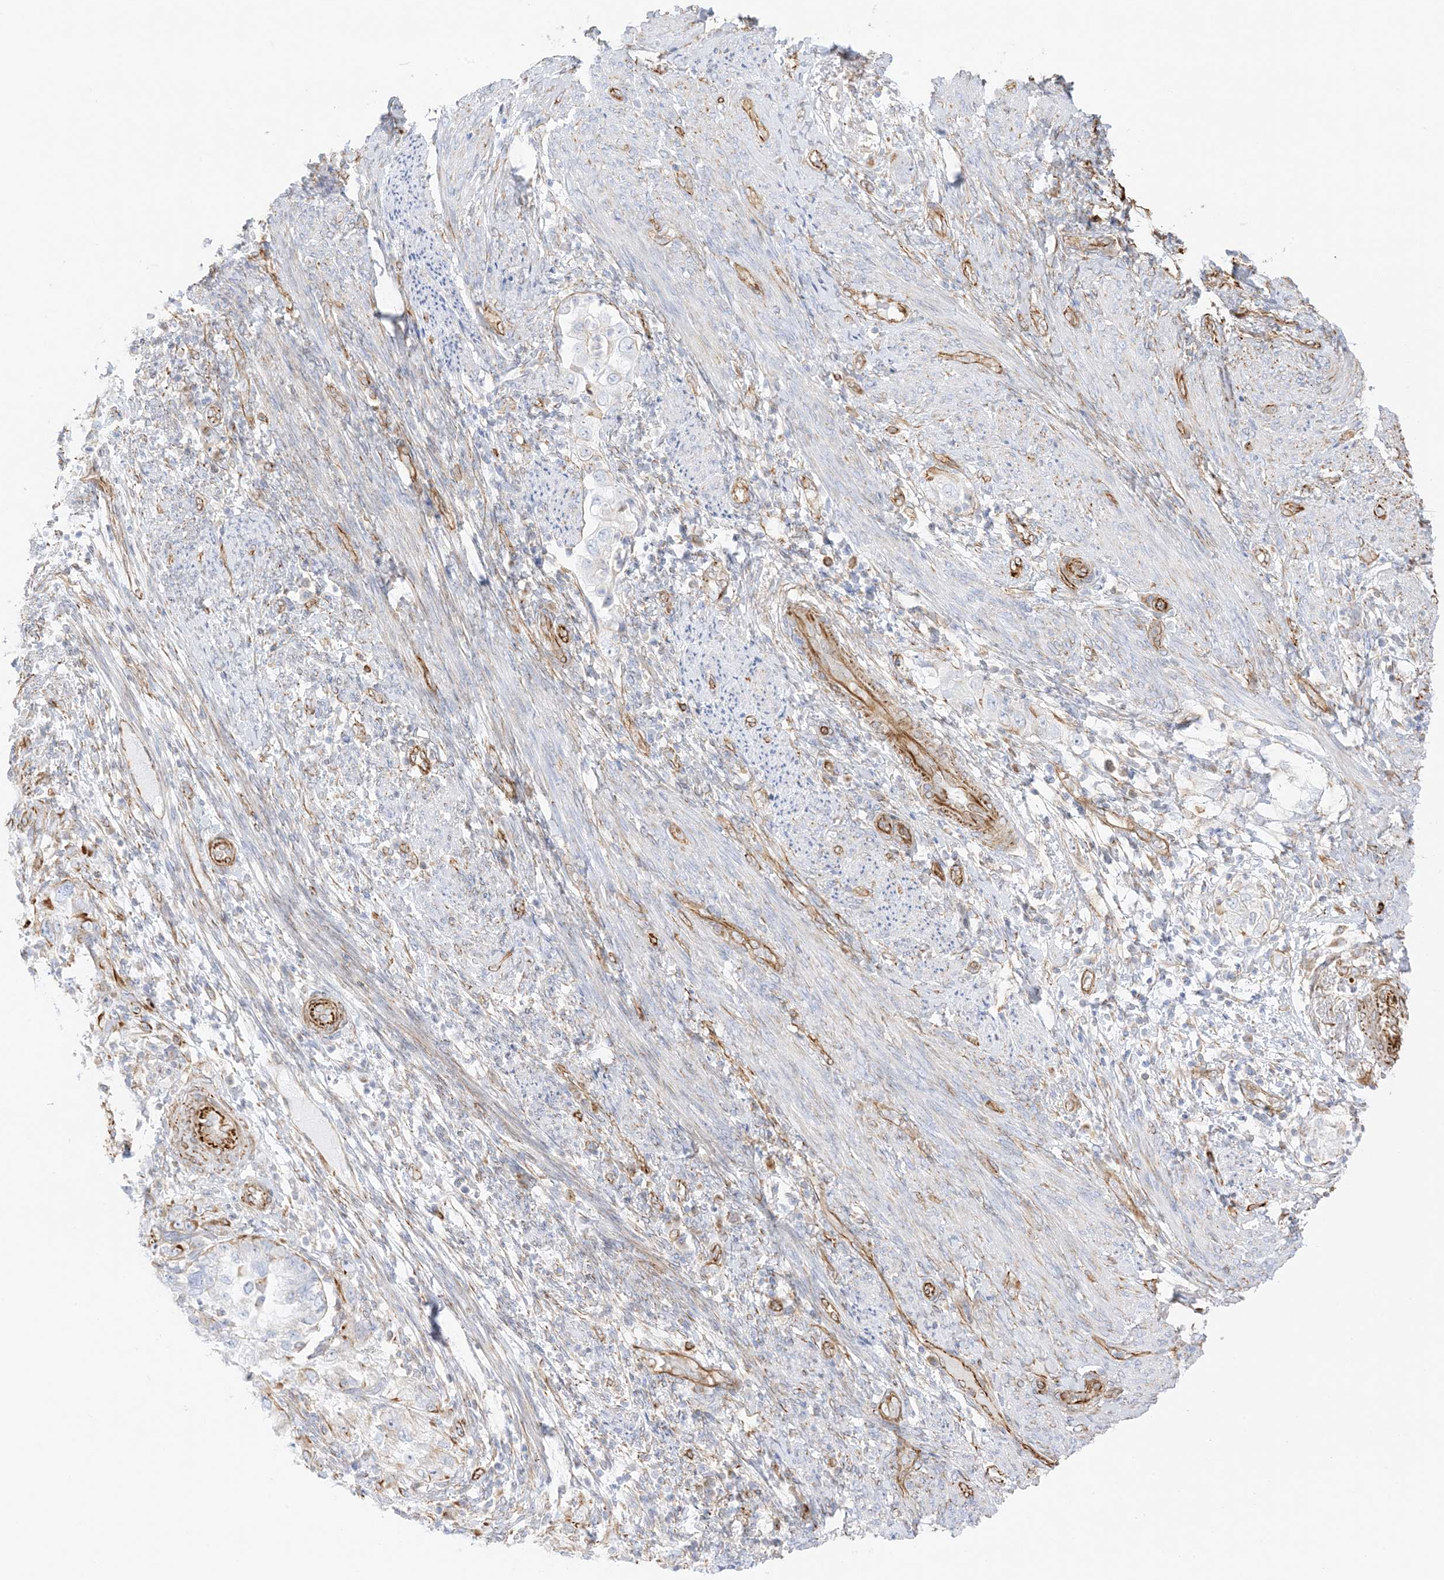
{"staining": {"intensity": "negative", "quantity": "none", "location": "none"}, "tissue": "endometrial cancer", "cell_type": "Tumor cells", "image_type": "cancer", "snomed": [{"axis": "morphology", "description": "Adenocarcinoma, NOS"}, {"axis": "topography", "description": "Endometrium"}], "caption": "Histopathology image shows no protein expression in tumor cells of endometrial adenocarcinoma tissue.", "gene": "PID1", "patient": {"sex": "female", "age": 85}}